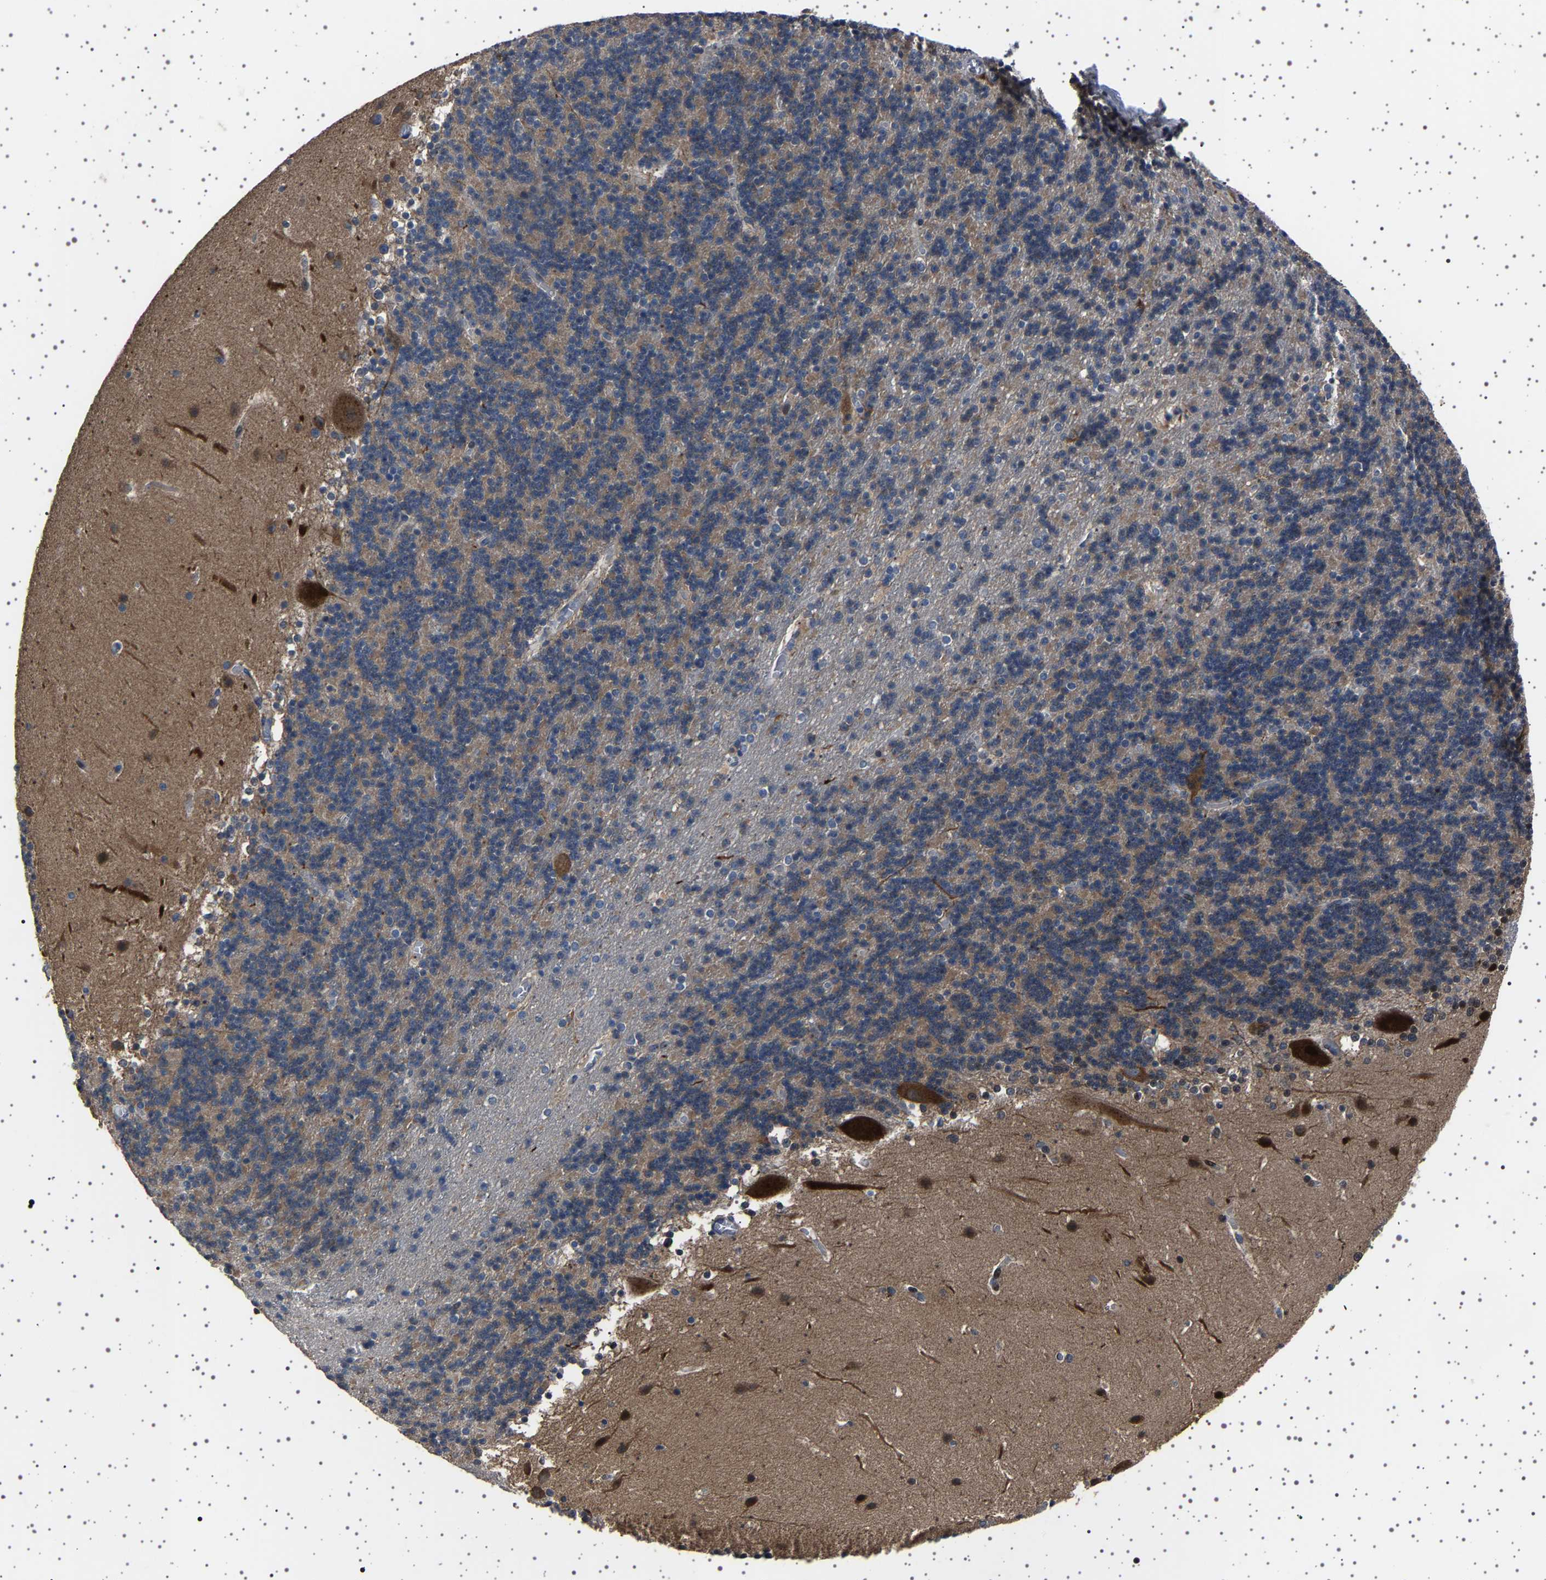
{"staining": {"intensity": "weak", "quantity": "<25%", "location": "cytoplasmic/membranous"}, "tissue": "cerebellum", "cell_type": "Cells in granular layer", "image_type": "normal", "snomed": [{"axis": "morphology", "description": "Normal tissue, NOS"}, {"axis": "topography", "description": "Cerebellum"}], "caption": "This is an IHC micrograph of benign cerebellum. There is no expression in cells in granular layer.", "gene": "NCKAP1", "patient": {"sex": "male", "age": 45}}